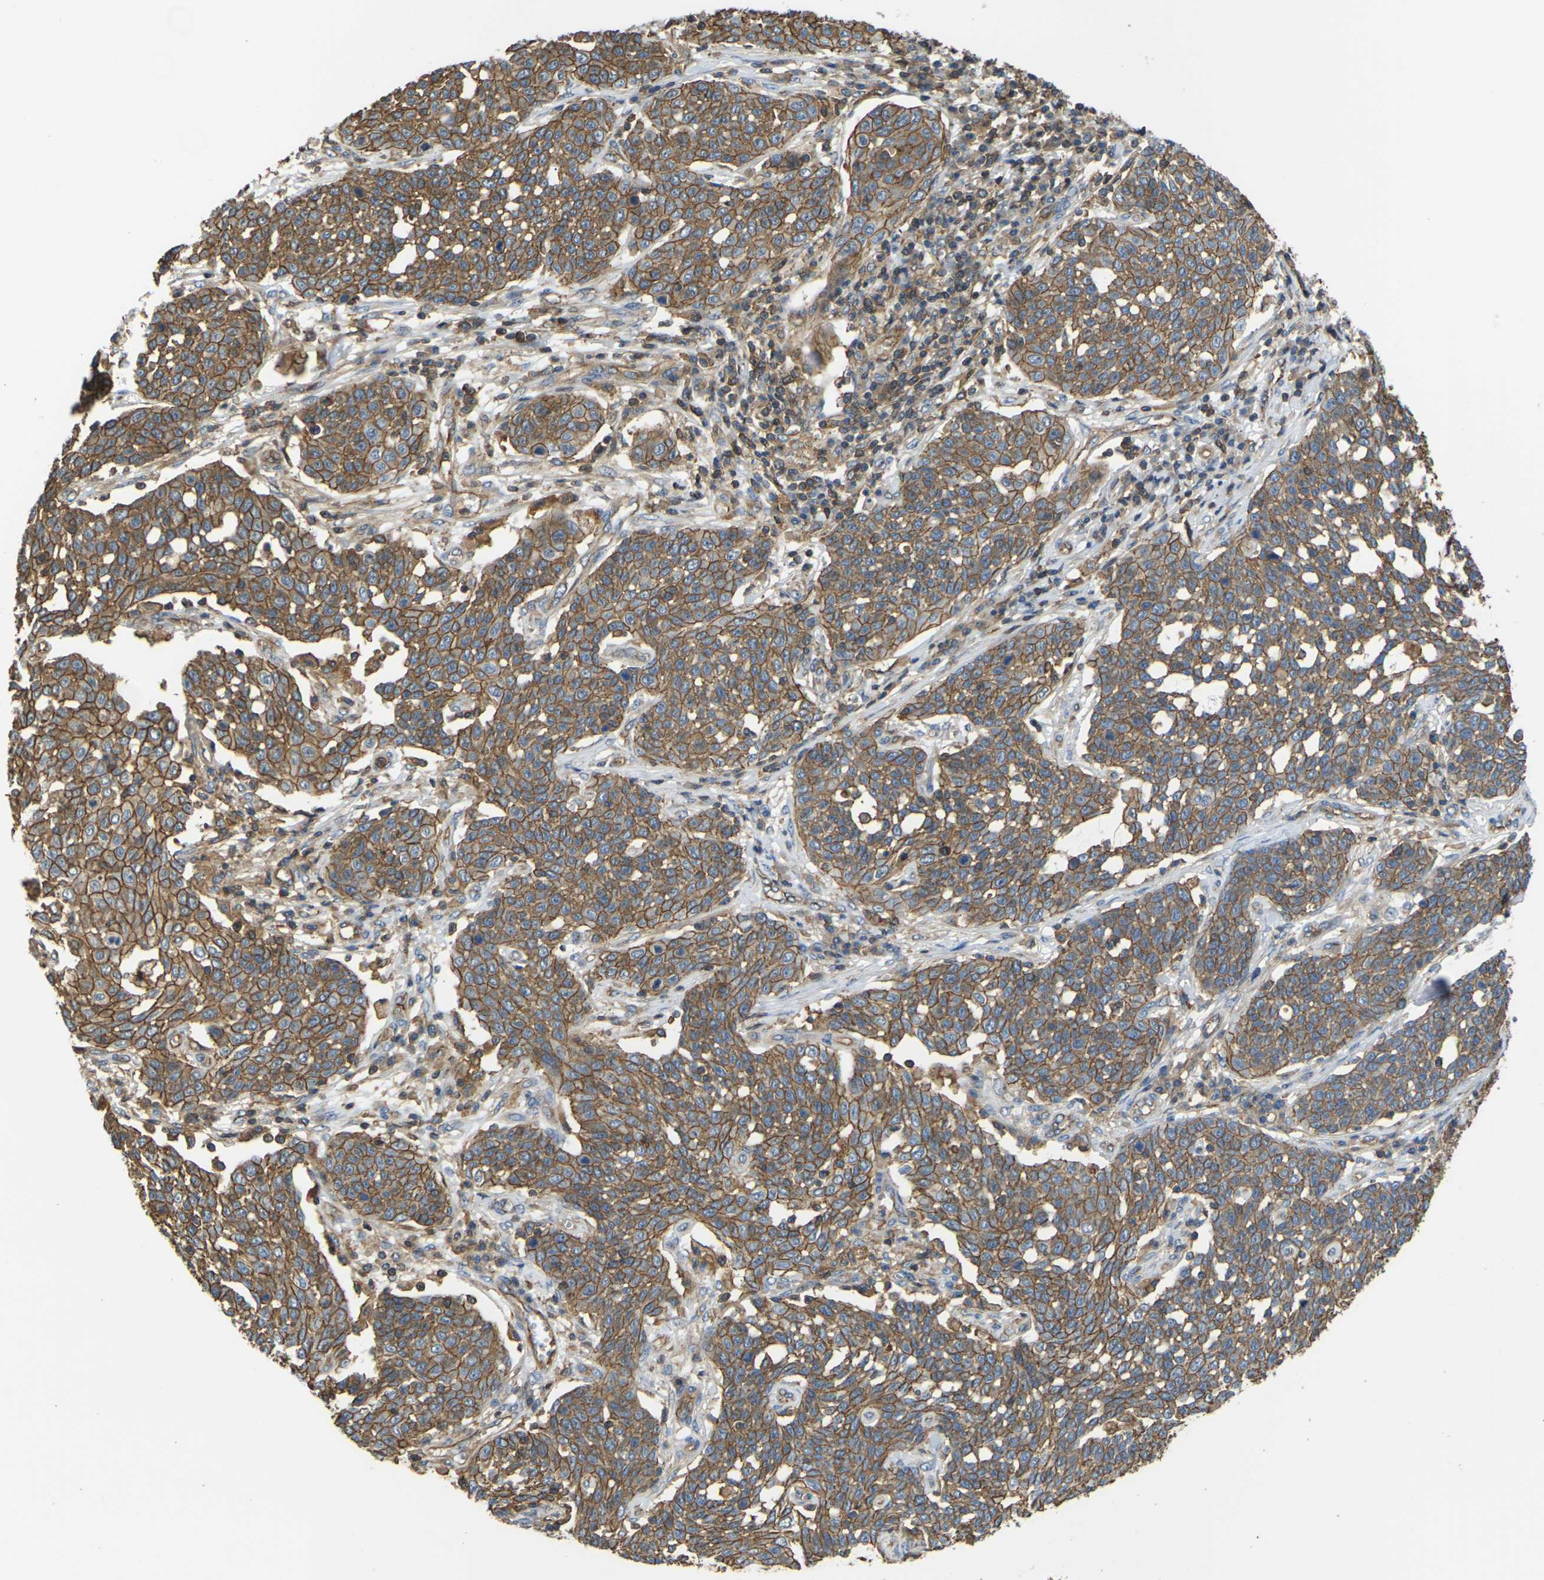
{"staining": {"intensity": "moderate", "quantity": ">75%", "location": "cytoplasmic/membranous"}, "tissue": "cervical cancer", "cell_type": "Tumor cells", "image_type": "cancer", "snomed": [{"axis": "morphology", "description": "Squamous cell carcinoma, NOS"}, {"axis": "topography", "description": "Cervix"}], "caption": "Brown immunohistochemical staining in cervical squamous cell carcinoma displays moderate cytoplasmic/membranous expression in approximately >75% of tumor cells.", "gene": "IQGAP1", "patient": {"sex": "female", "age": 34}}